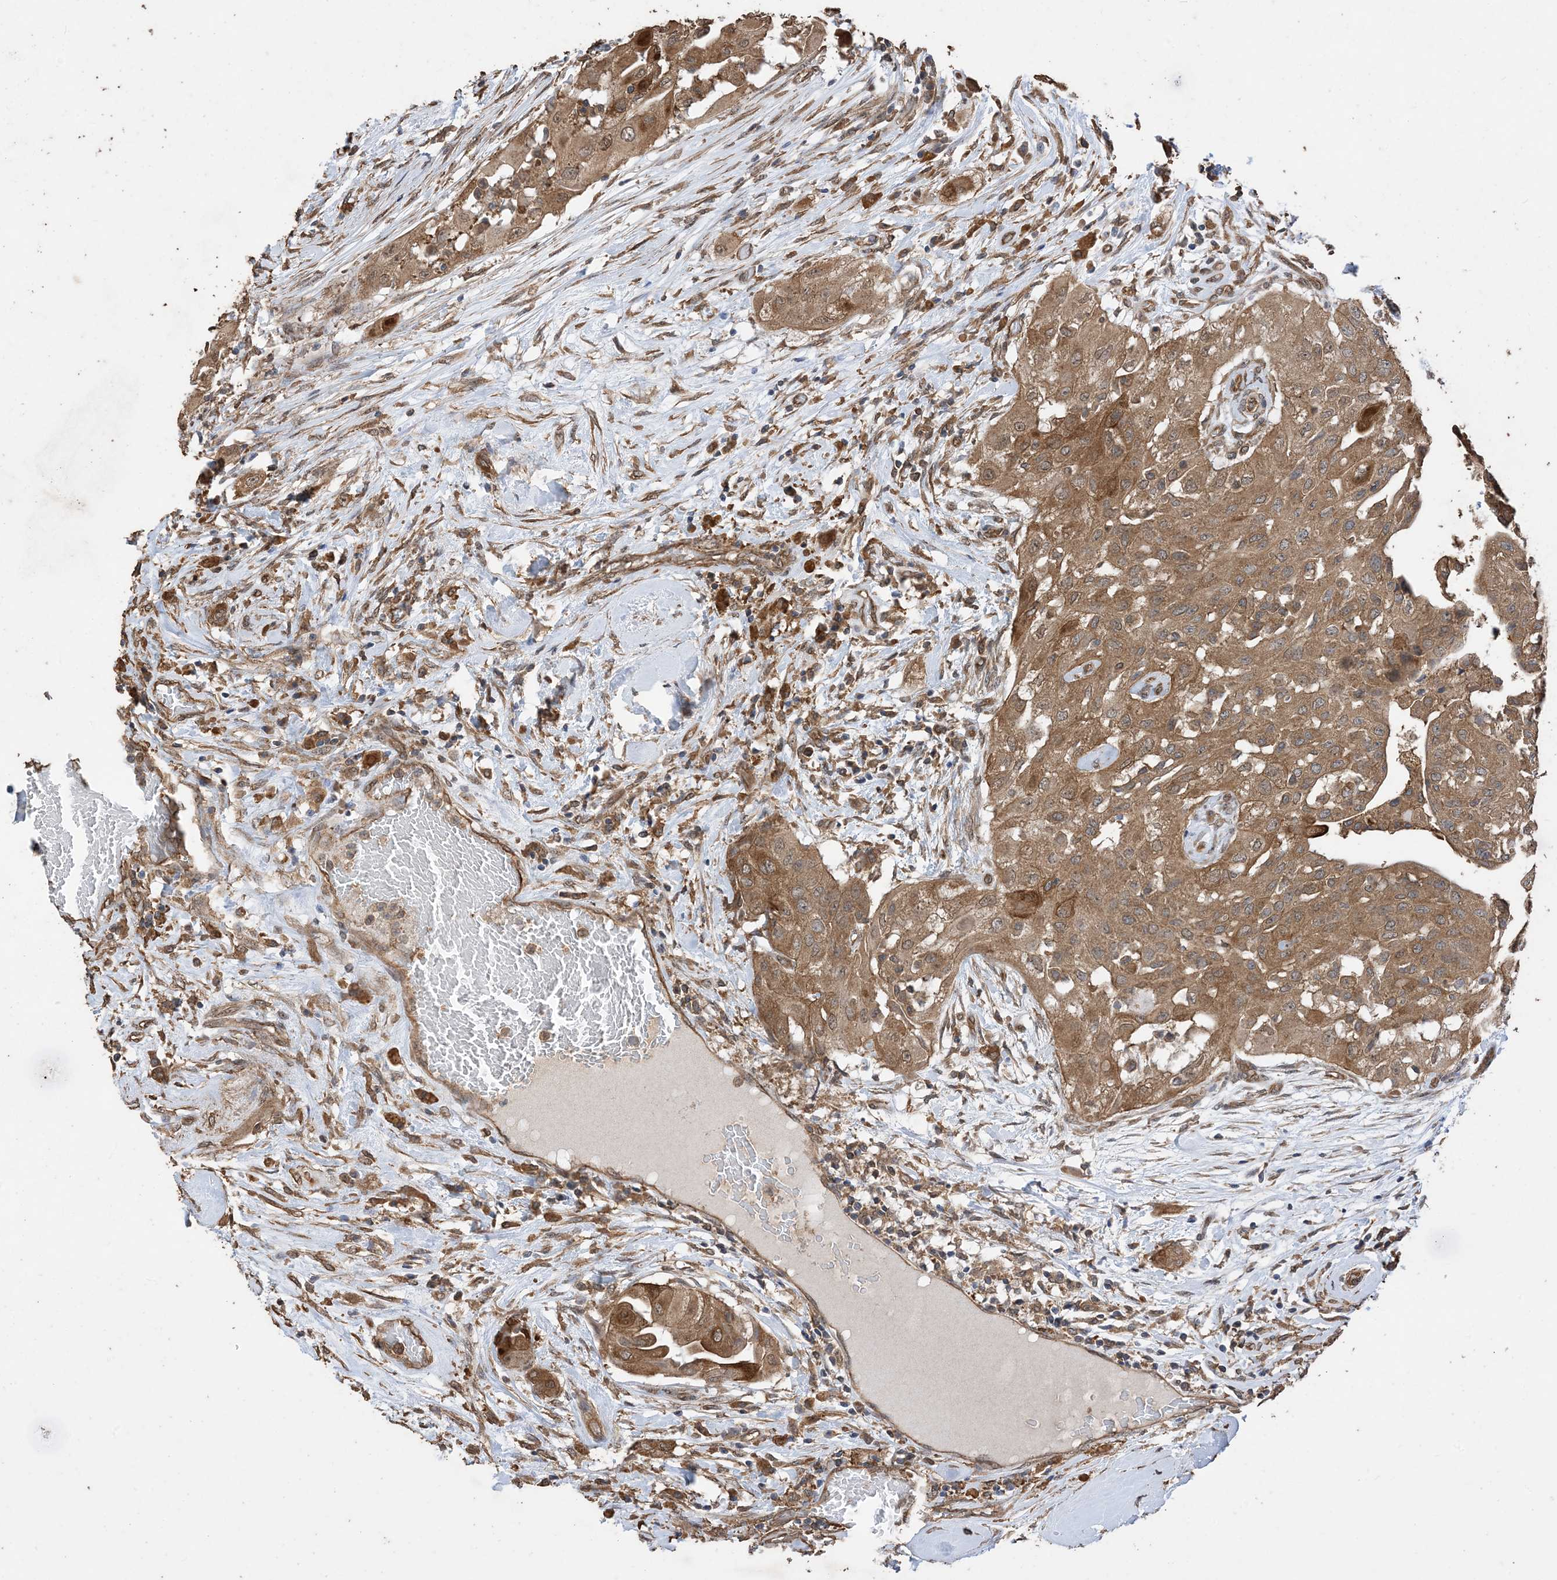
{"staining": {"intensity": "moderate", "quantity": ">75%", "location": "cytoplasmic/membranous"}, "tissue": "thyroid cancer", "cell_type": "Tumor cells", "image_type": "cancer", "snomed": [{"axis": "morphology", "description": "Papillary adenocarcinoma, NOS"}, {"axis": "topography", "description": "Thyroid gland"}], "caption": "Moderate cytoplasmic/membranous protein expression is identified in approximately >75% of tumor cells in papillary adenocarcinoma (thyroid).", "gene": "ZKSCAN5", "patient": {"sex": "female", "age": 59}}